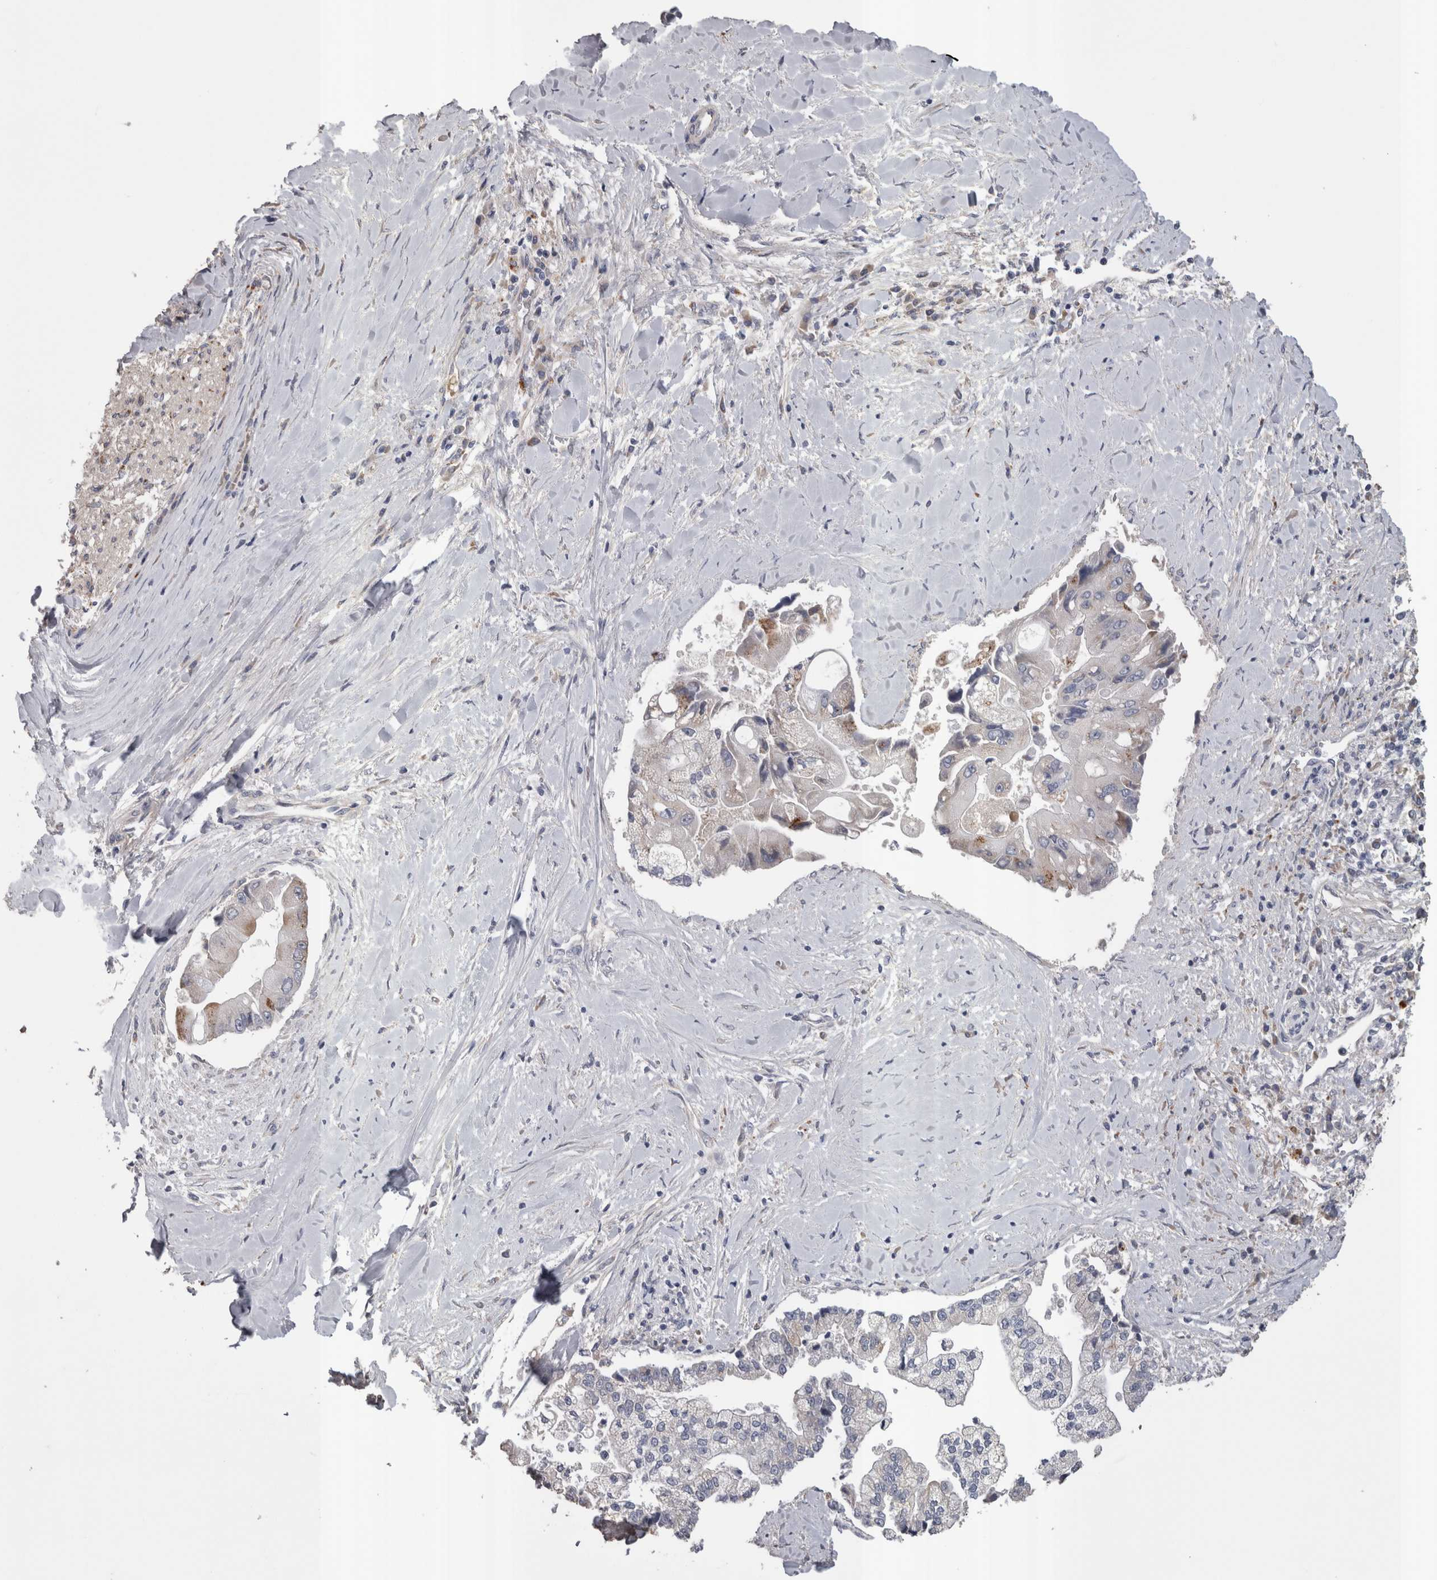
{"staining": {"intensity": "moderate", "quantity": "<25%", "location": "cytoplasmic/membranous"}, "tissue": "liver cancer", "cell_type": "Tumor cells", "image_type": "cancer", "snomed": [{"axis": "morphology", "description": "Cholangiocarcinoma"}, {"axis": "topography", "description": "Liver"}], "caption": "Cholangiocarcinoma (liver) tissue displays moderate cytoplasmic/membranous expression in about <25% of tumor cells", "gene": "STC1", "patient": {"sex": "male", "age": 50}}